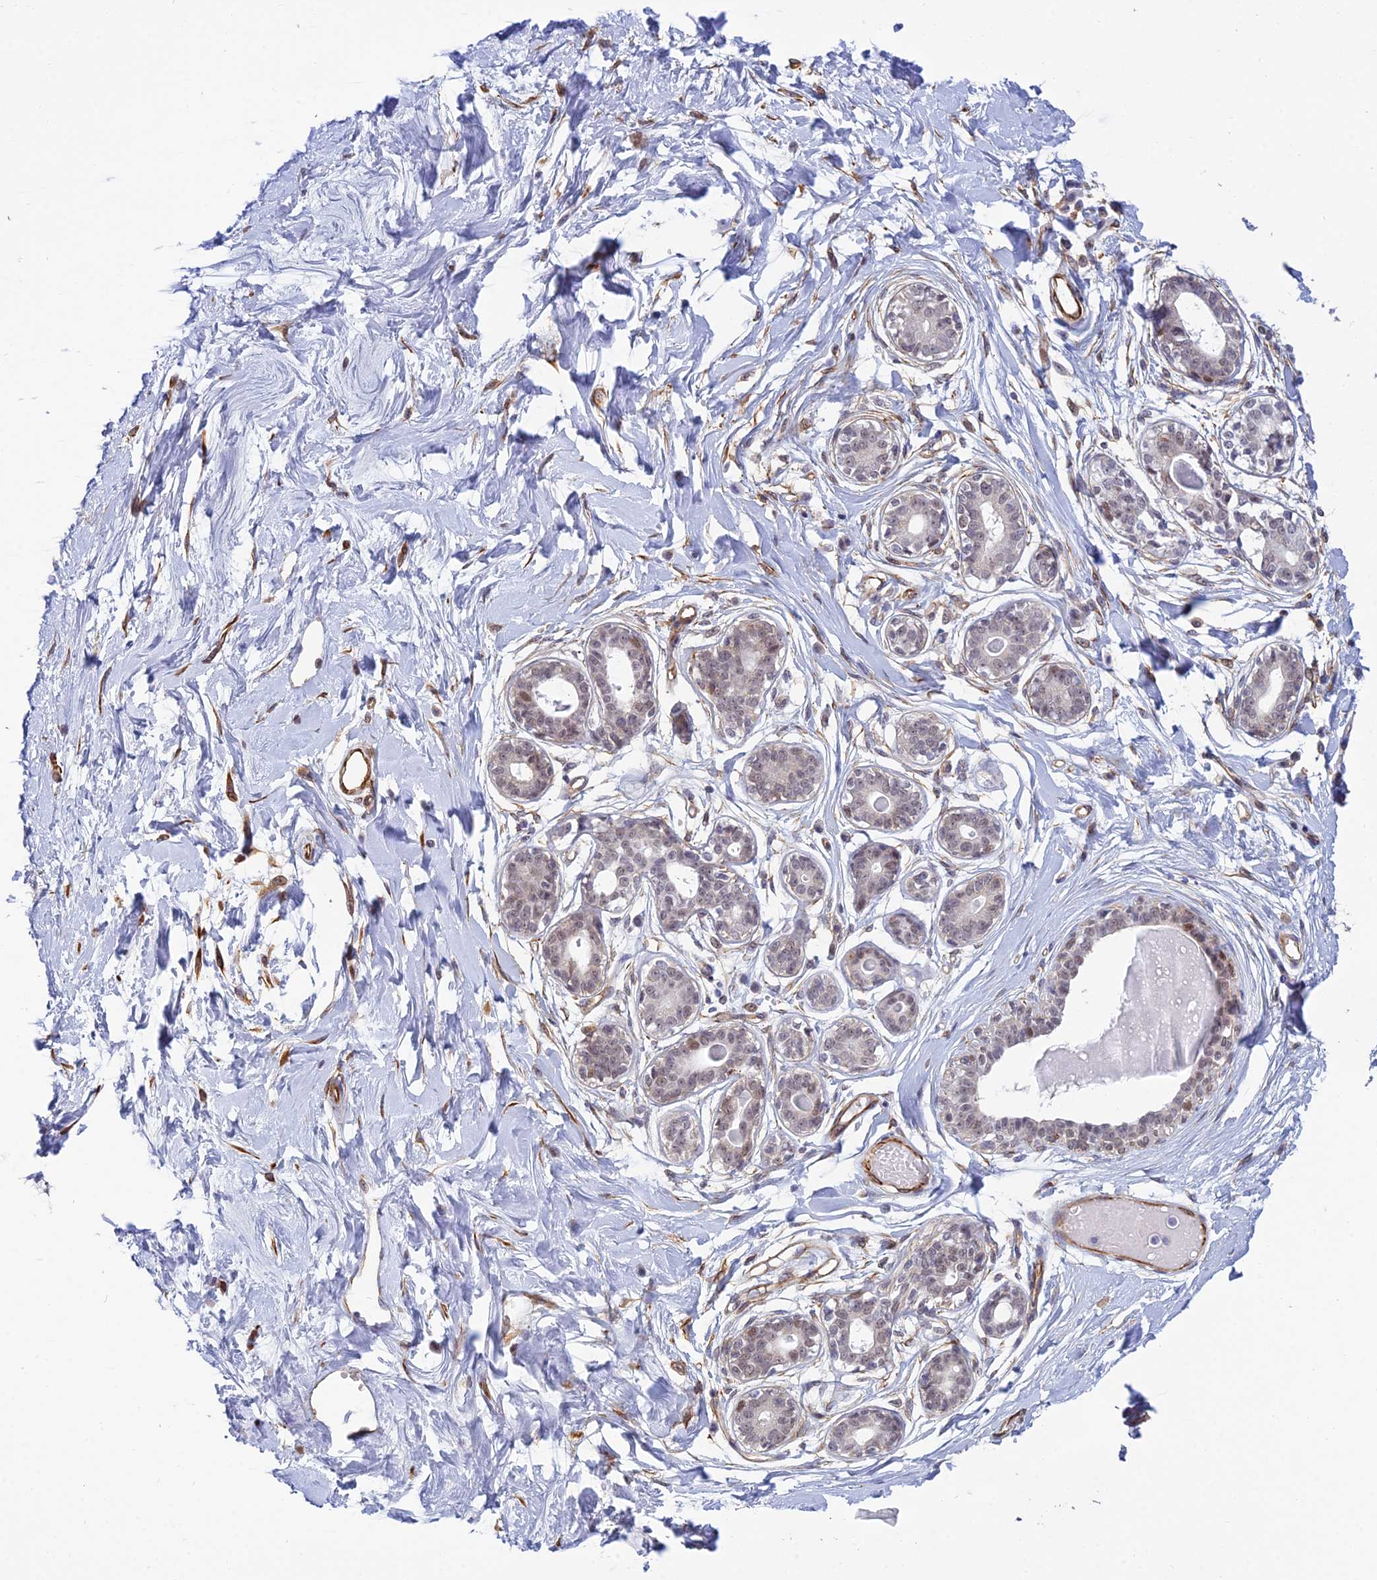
{"staining": {"intensity": "negative", "quantity": "none", "location": "none"}, "tissue": "breast", "cell_type": "Adipocytes", "image_type": "normal", "snomed": [{"axis": "morphology", "description": "Normal tissue, NOS"}, {"axis": "topography", "description": "Breast"}], "caption": "A high-resolution photomicrograph shows immunohistochemistry (IHC) staining of normal breast, which demonstrates no significant positivity in adipocytes. (Immunohistochemistry (ihc), brightfield microscopy, high magnification).", "gene": "SAPCD2", "patient": {"sex": "female", "age": 45}}